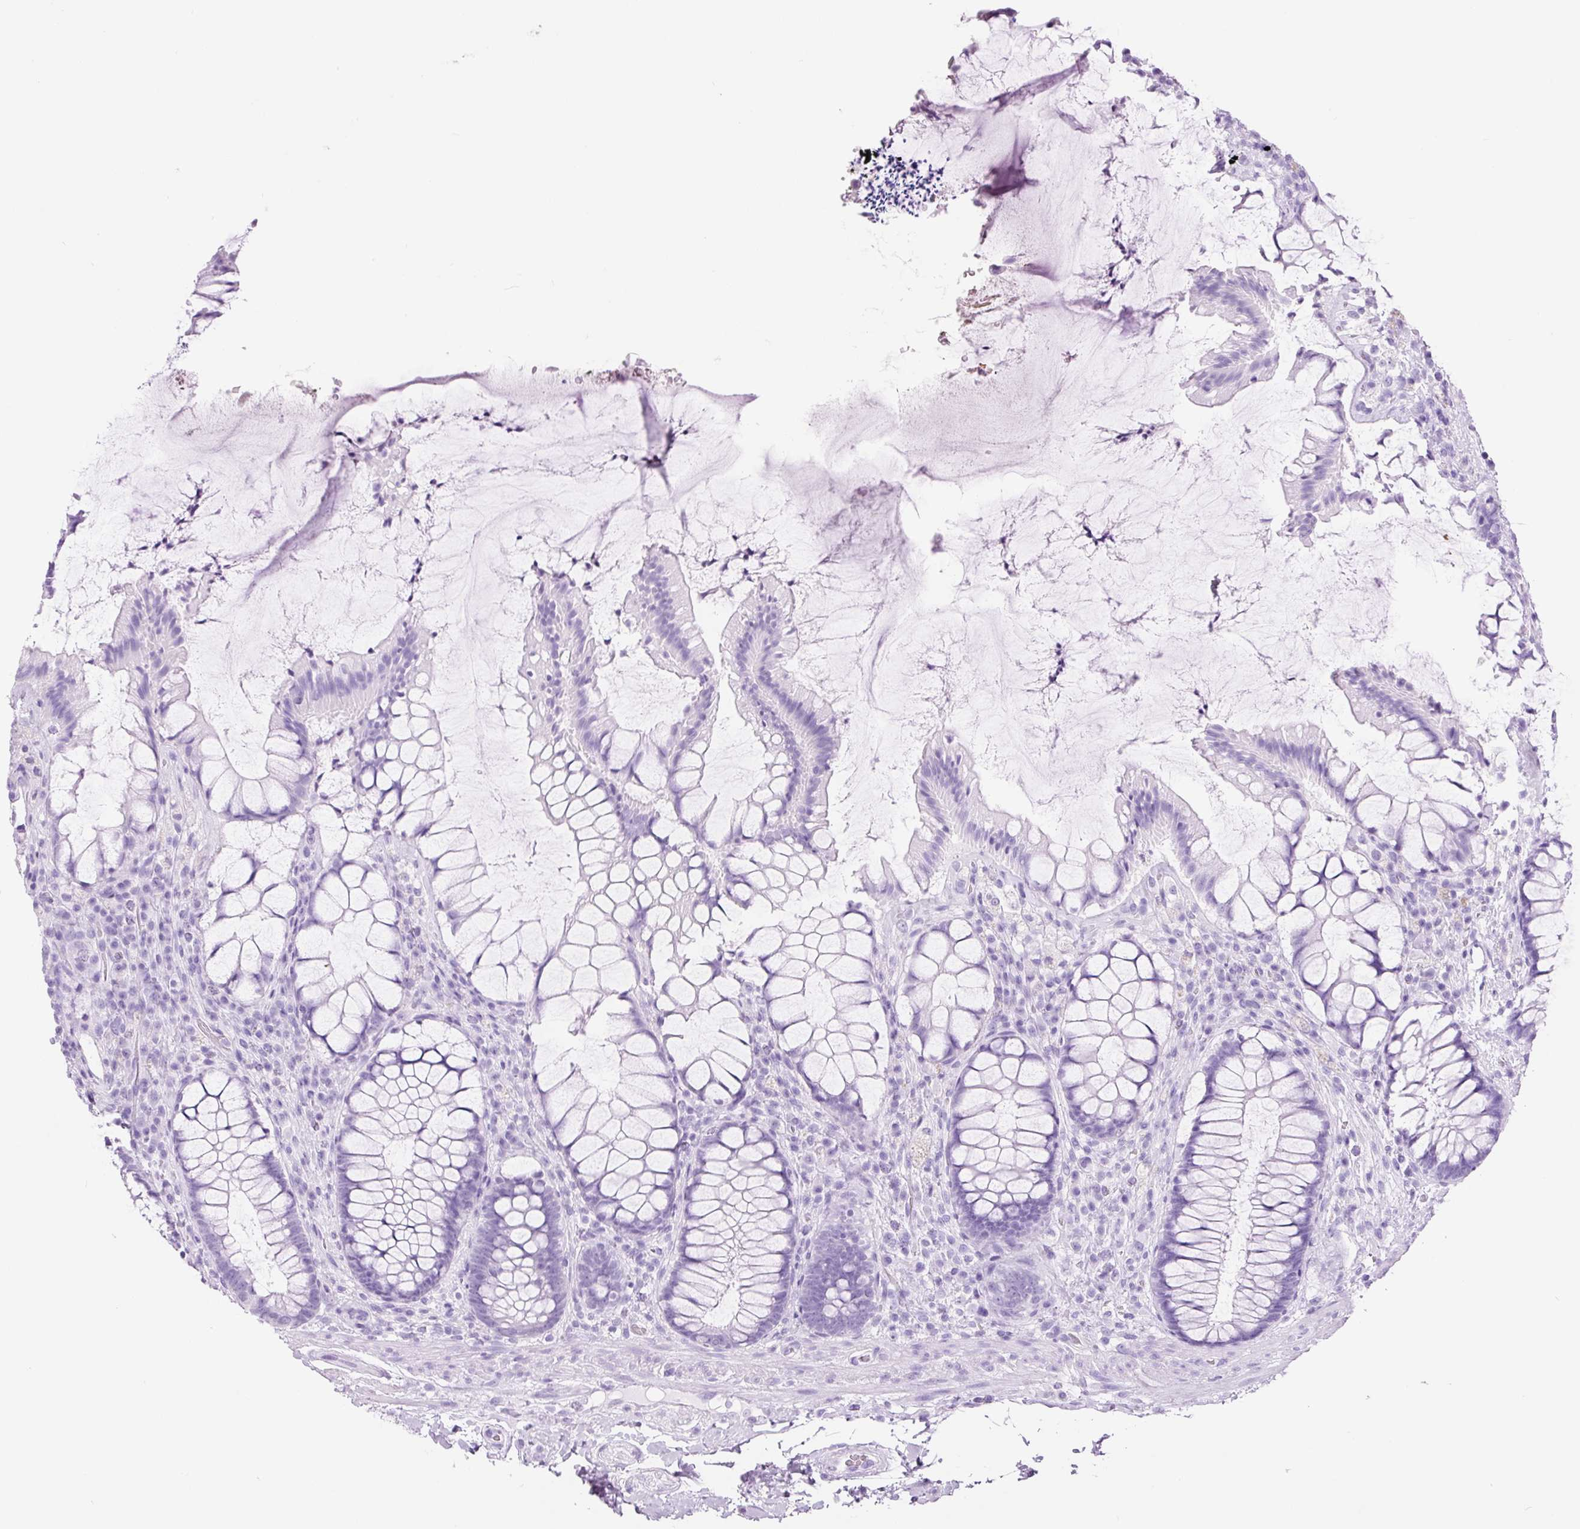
{"staining": {"intensity": "negative", "quantity": "none", "location": "none"}, "tissue": "rectum", "cell_type": "Glandular cells", "image_type": "normal", "snomed": [{"axis": "morphology", "description": "Normal tissue, NOS"}, {"axis": "topography", "description": "Rectum"}], "caption": "This micrograph is of normal rectum stained with IHC to label a protein in brown with the nuclei are counter-stained blue. There is no expression in glandular cells.", "gene": "ADSS1", "patient": {"sex": "female", "age": 58}}